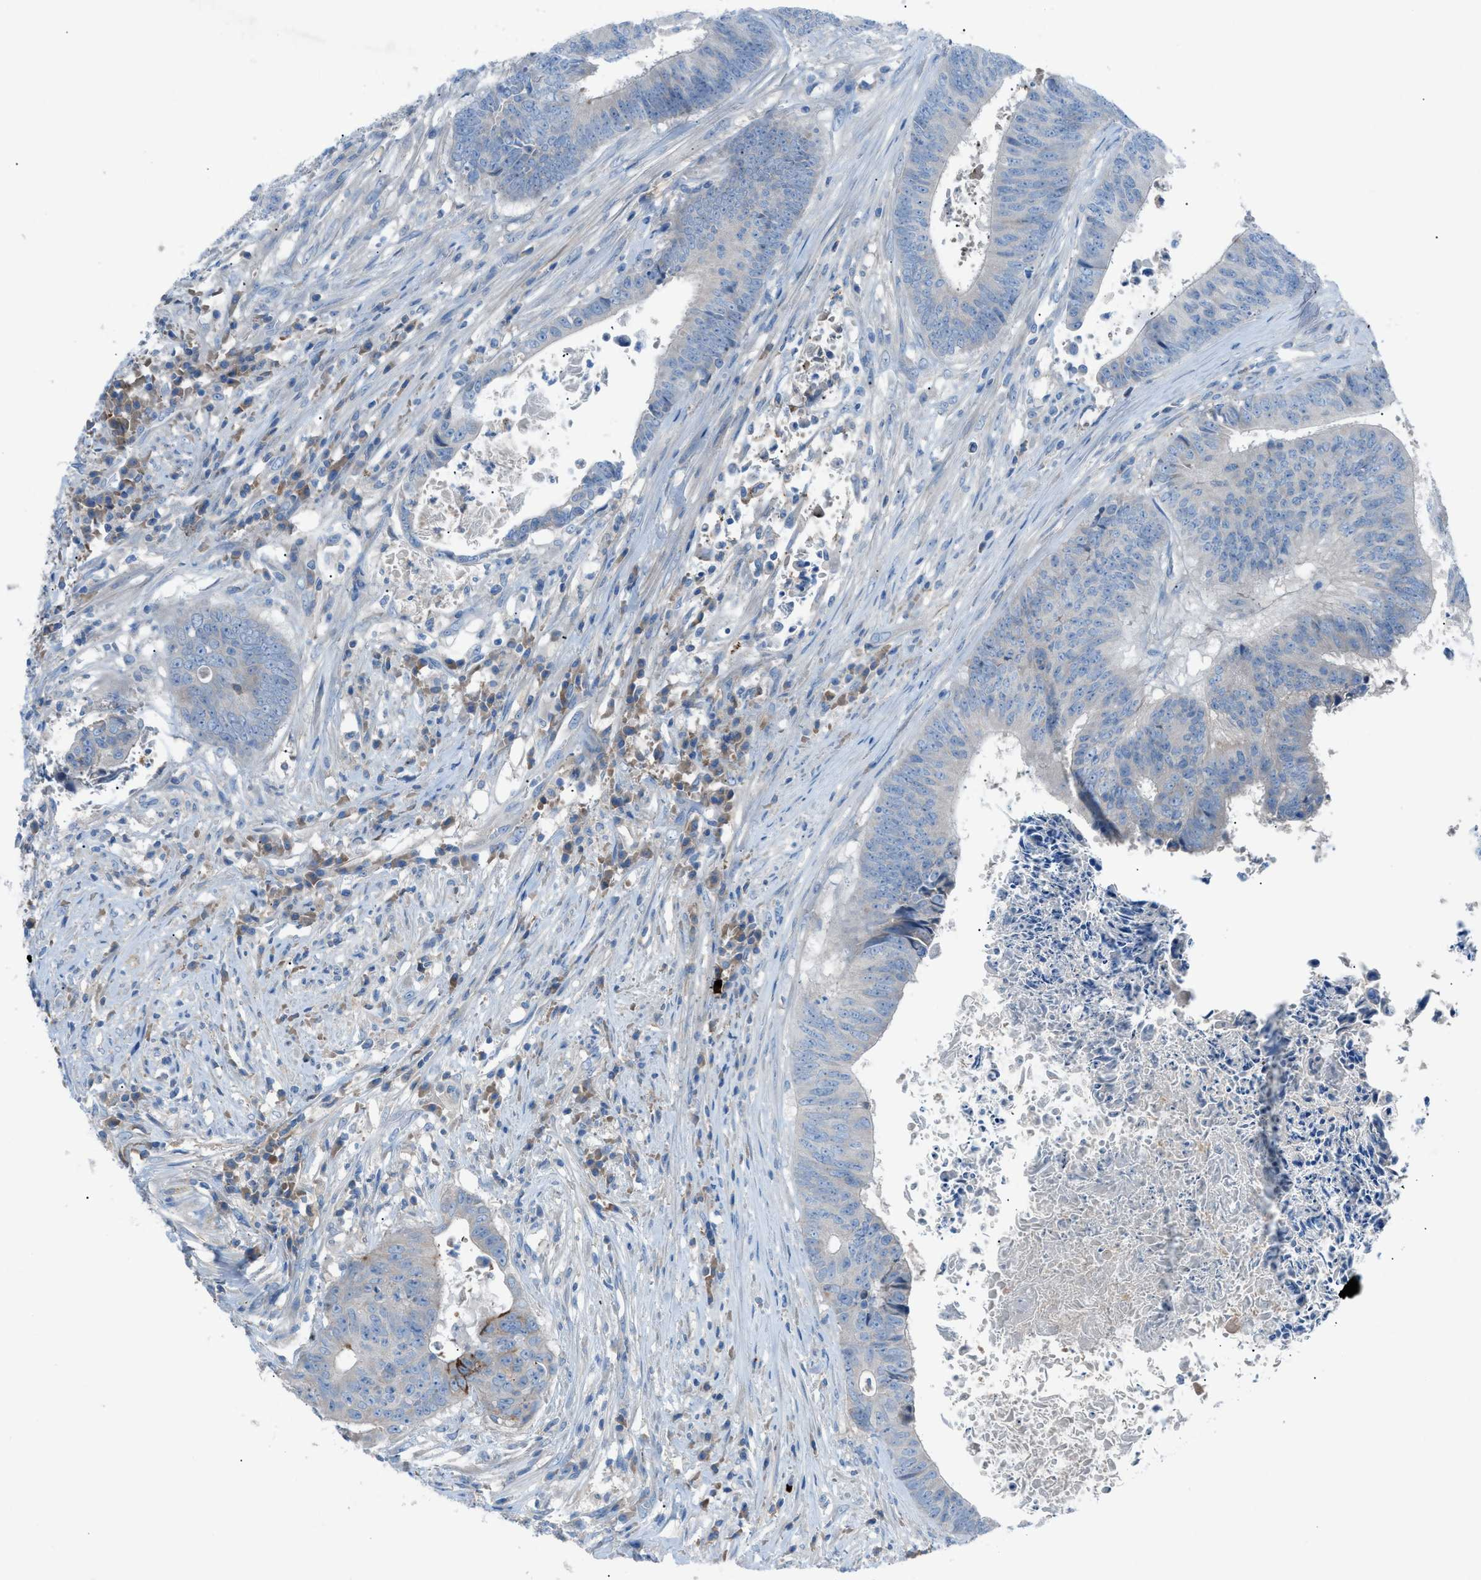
{"staining": {"intensity": "strong", "quantity": "<25%", "location": "cytoplasmic/membranous"}, "tissue": "colorectal cancer", "cell_type": "Tumor cells", "image_type": "cancer", "snomed": [{"axis": "morphology", "description": "Adenocarcinoma, NOS"}, {"axis": "topography", "description": "Rectum"}], "caption": "This micrograph shows immunohistochemistry (IHC) staining of colorectal cancer, with medium strong cytoplasmic/membranous staining in approximately <25% of tumor cells.", "gene": "C5AR2", "patient": {"sex": "male", "age": 72}}